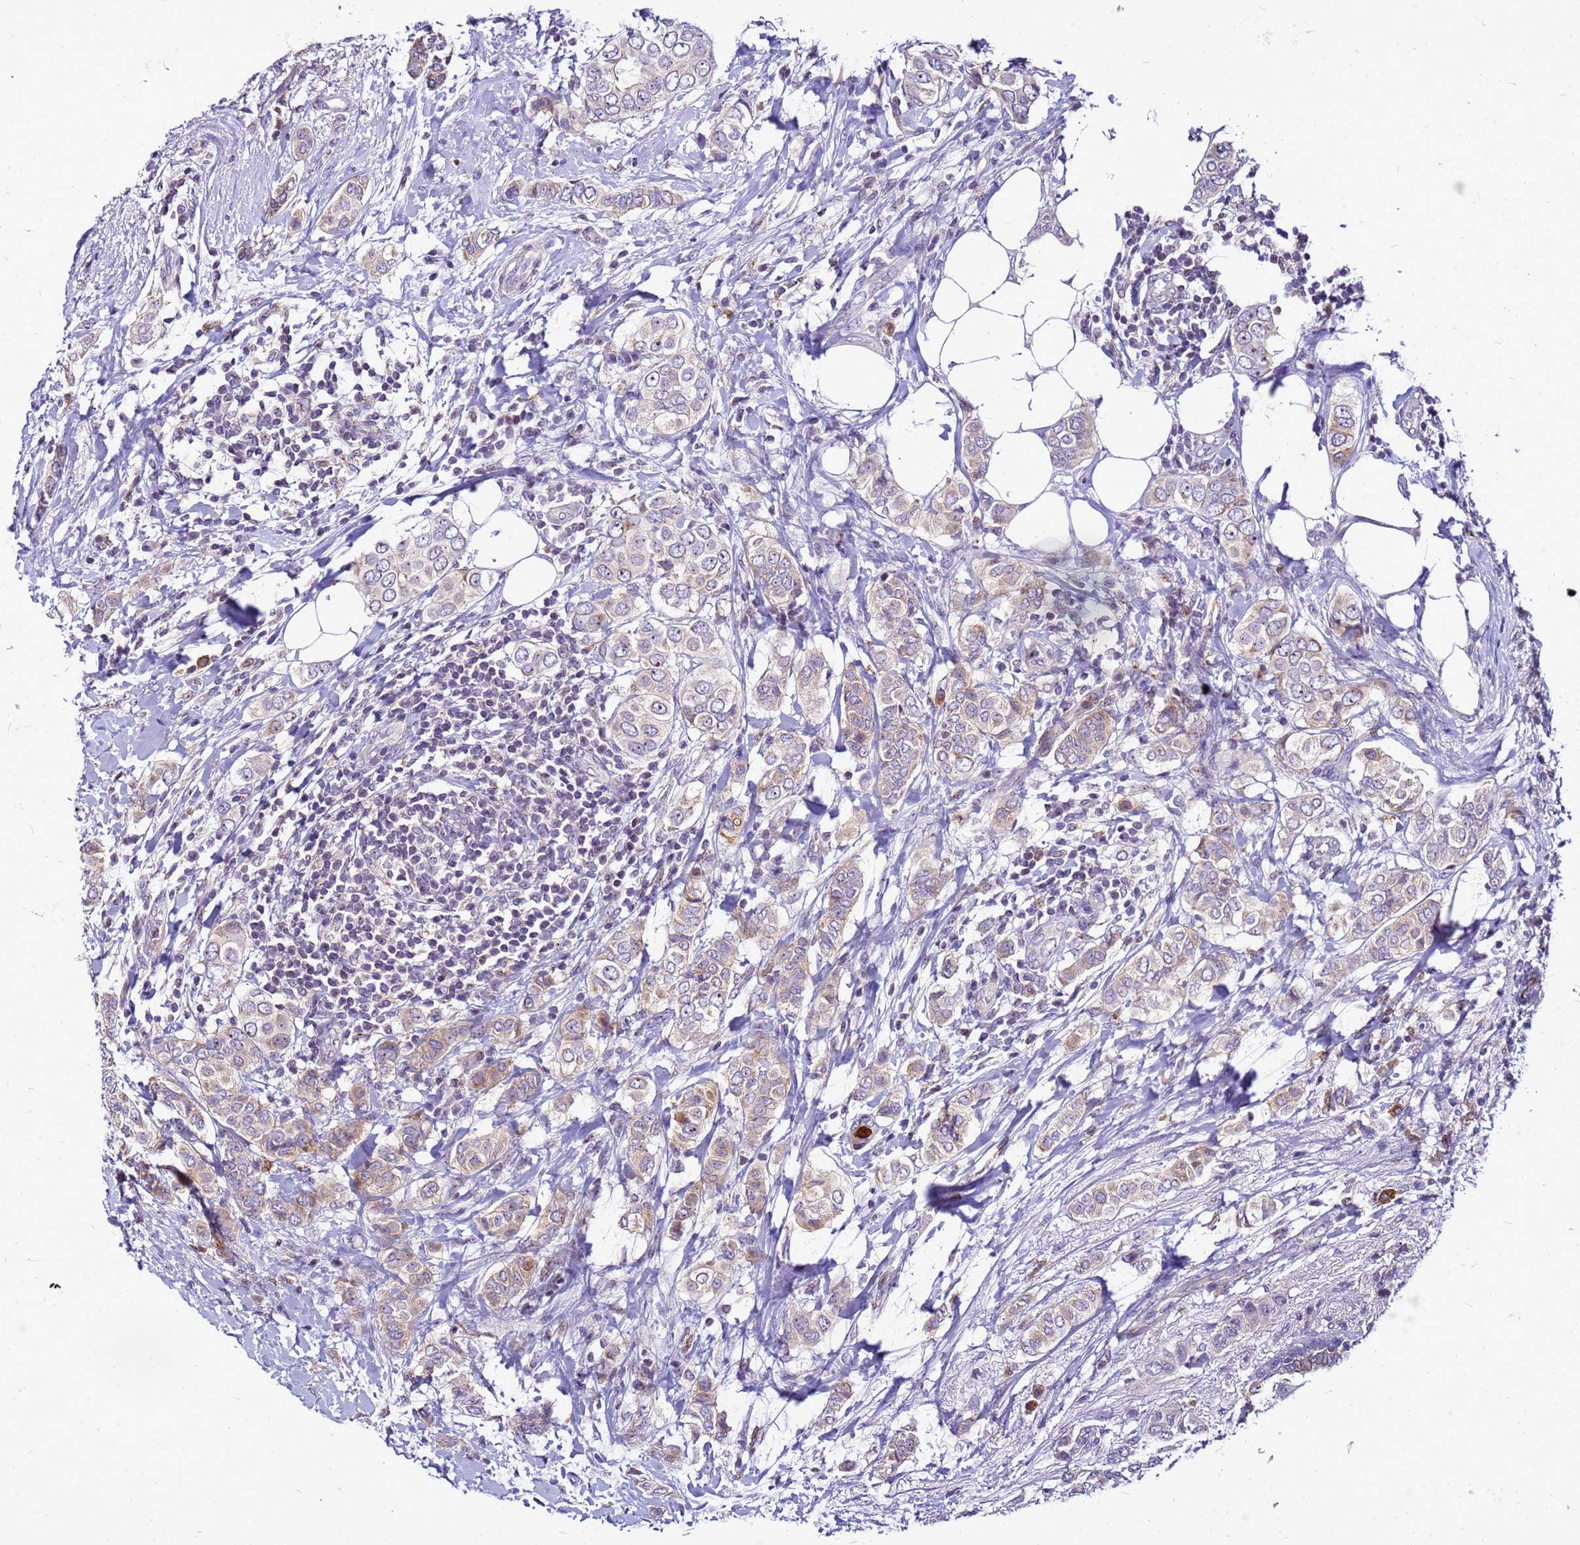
{"staining": {"intensity": "weak", "quantity": "25%-75%", "location": "cytoplasmic/membranous,nuclear"}, "tissue": "breast cancer", "cell_type": "Tumor cells", "image_type": "cancer", "snomed": [{"axis": "morphology", "description": "Lobular carcinoma"}, {"axis": "topography", "description": "Breast"}], "caption": "Human breast cancer stained with a brown dye exhibits weak cytoplasmic/membranous and nuclear positive positivity in approximately 25%-75% of tumor cells.", "gene": "VPS4B", "patient": {"sex": "female", "age": 51}}